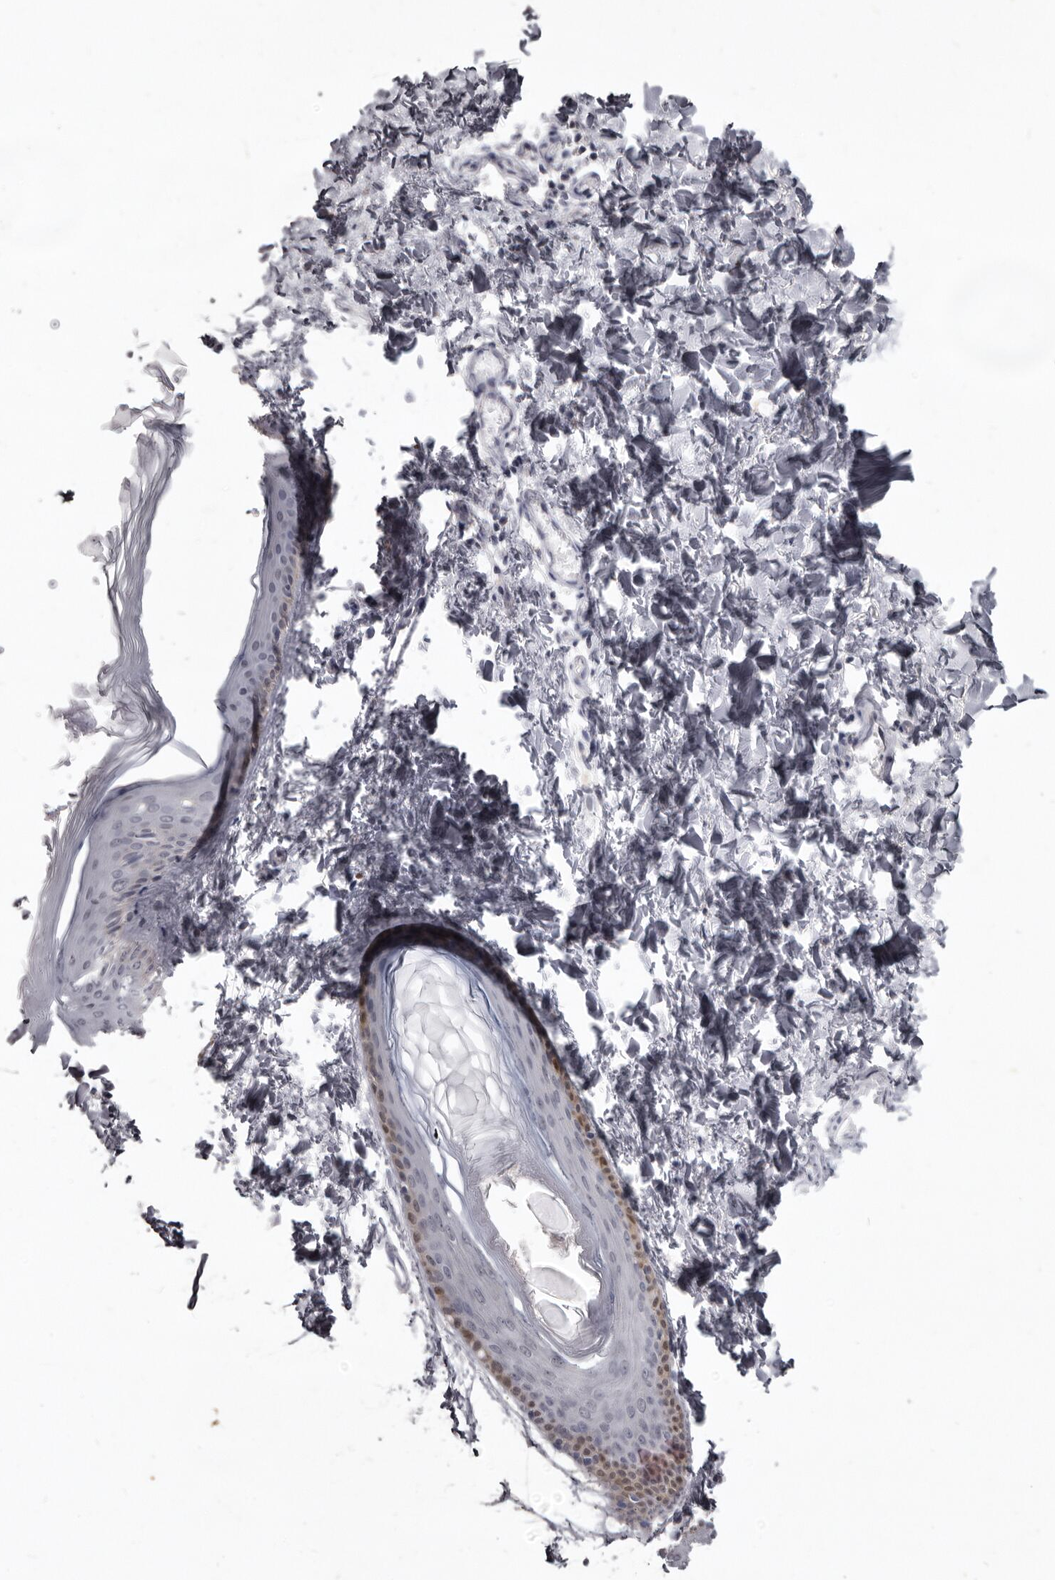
{"staining": {"intensity": "negative", "quantity": "none", "location": "none"}, "tissue": "skin", "cell_type": "Fibroblasts", "image_type": "normal", "snomed": [{"axis": "morphology", "description": "Normal tissue, NOS"}, {"axis": "topography", "description": "Skin"}], "caption": "A micrograph of human skin is negative for staining in fibroblasts. The staining is performed using DAB brown chromogen with nuclei counter-stained in using hematoxylin.", "gene": "SULT1E1", "patient": {"sex": "female", "age": 27}}